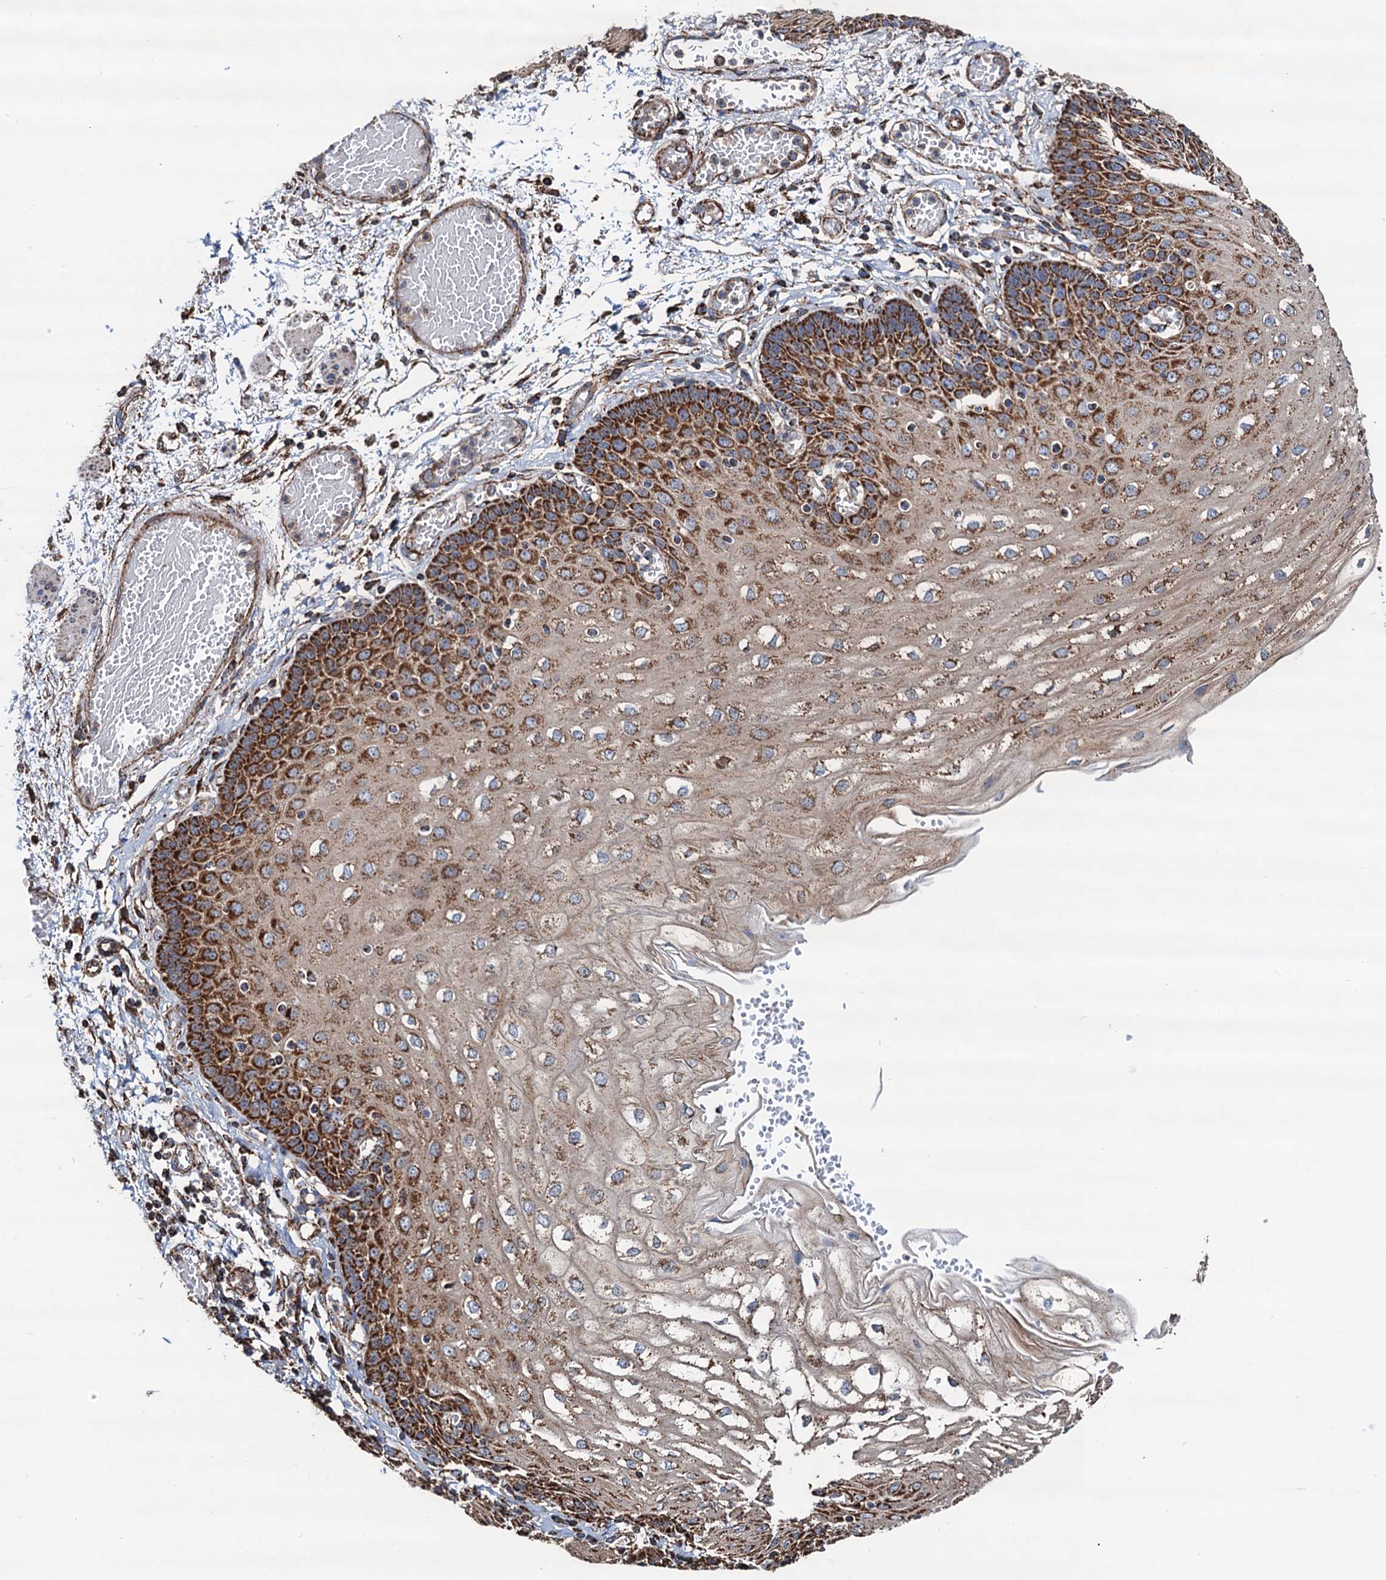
{"staining": {"intensity": "strong", "quantity": ">75%", "location": "cytoplasmic/membranous"}, "tissue": "esophagus", "cell_type": "Squamous epithelial cells", "image_type": "normal", "snomed": [{"axis": "morphology", "description": "Normal tissue, NOS"}, {"axis": "topography", "description": "Esophagus"}], "caption": "Esophagus stained with DAB (3,3'-diaminobenzidine) immunohistochemistry reveals high levels of strong cytoplasmic/membranous positivity in approximately >75% of squamous epithelial cells.", "gene": "AAGAB", "patient": {"sex": "male", "age": 81}}